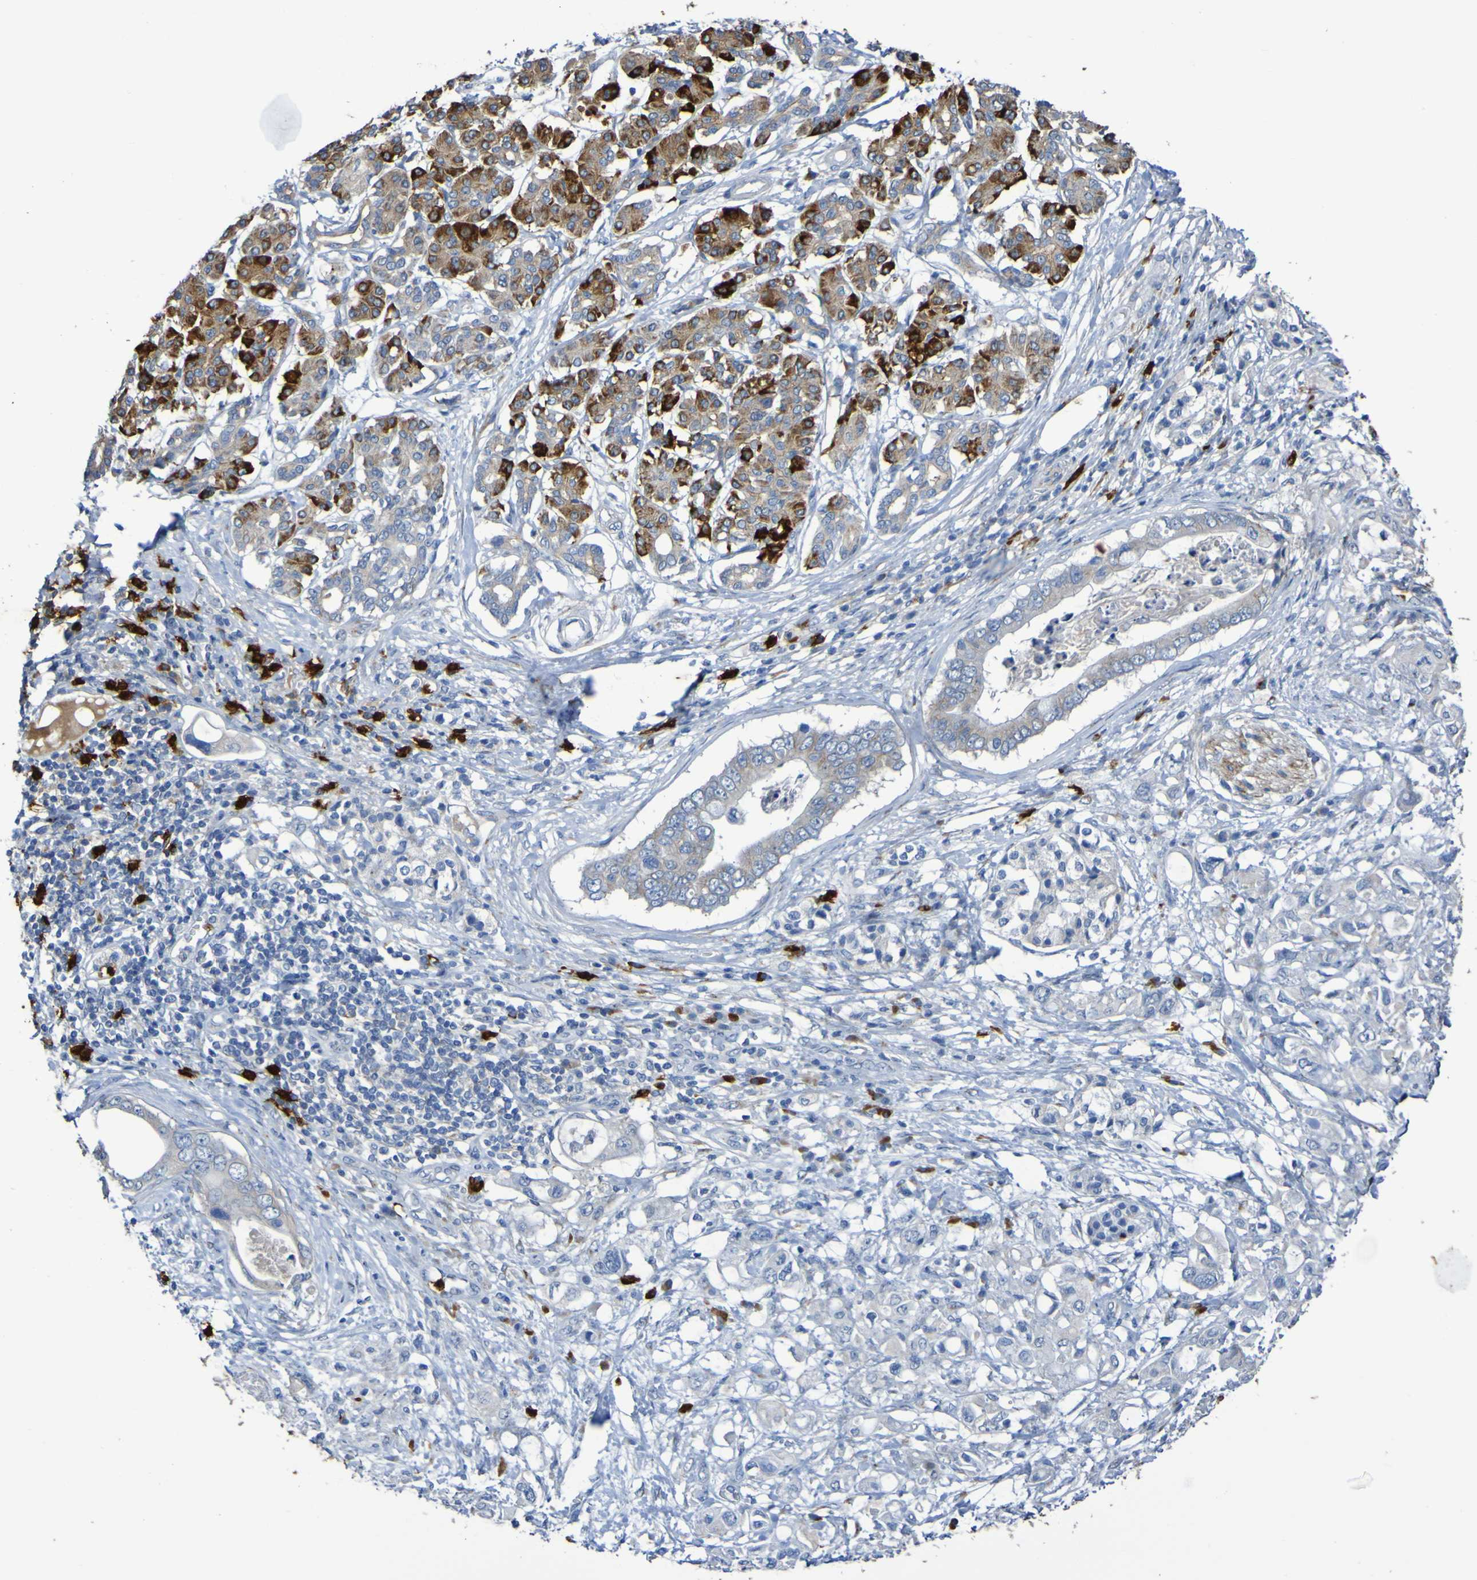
{"staining": {"intensity": "negative", "quantity": "none", "location": "none"}, "tissue": "pancreatic cancer", "cell_type": "Tumor cells", "image_type": "cancer", "snomed": [{"axis": "morphology", "description": "Adenocarcinoma, NOS"}, {"axis": "topography", "description": "Pancreas"}], "caption": "Immunohistochemistry histopathology image of neoplastic tissue: pancreatic cancer stained with DAB shows no significant protein expression in tumor cells.", "gene": "C11orf24", "patient": {"sex": "female", "age": 56}}